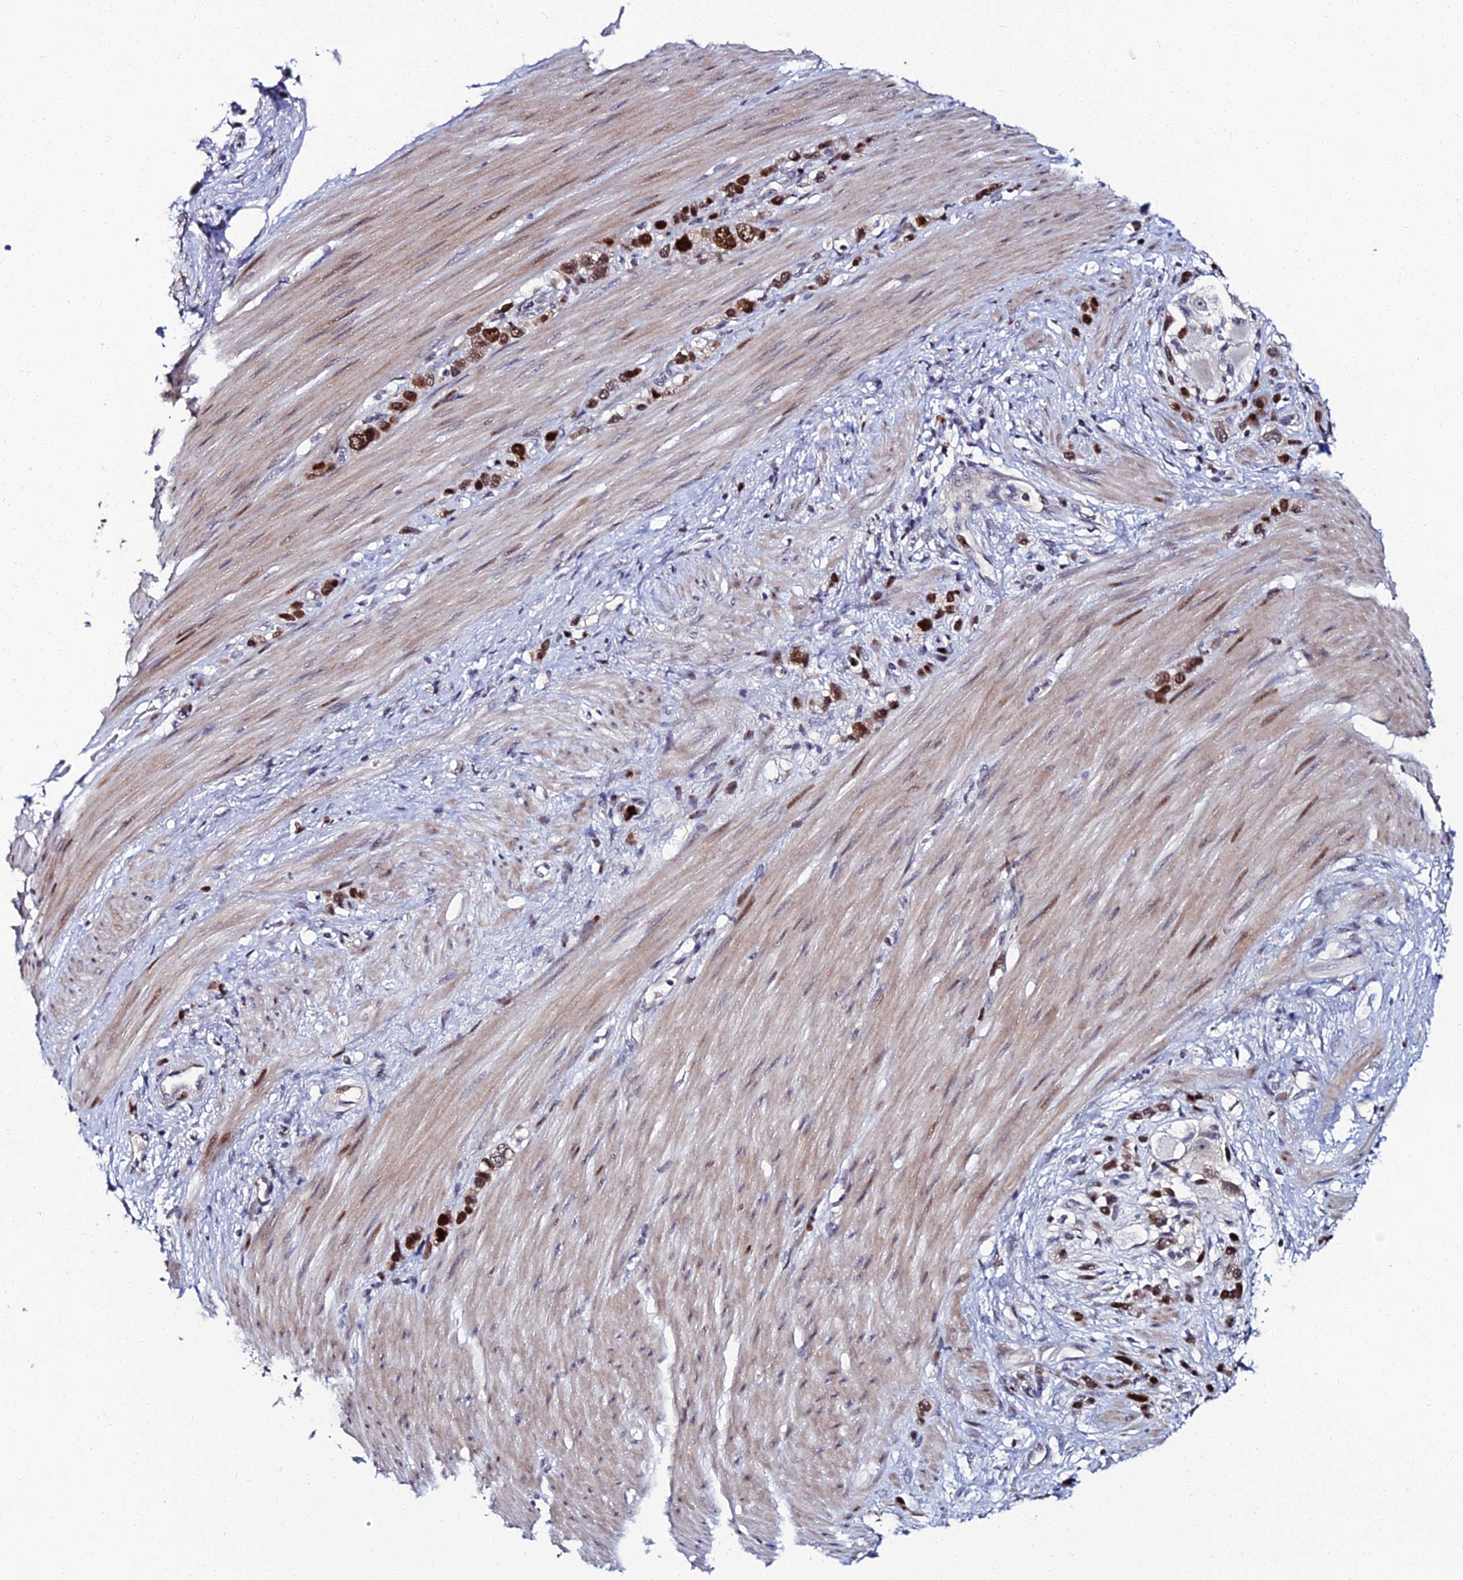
{"staining": {"intensity": "strong", "quantity": ">75%", "location": "nuclear"}, "tissue": "stomach cancer", "cell_type": "Tumor cells", "image_type": "cancer", "snomed": [{"axis": "morphology", "description": "Adenocarcinoma, NOS"}, {"axis": "morphology", "description": "Adenocarcinoma, High grade"}, {"axis": "topography", "description": "Stomach, upper"}, {"axis": "topography", "description": "Stomach, lower"}], "caption": "Strong nuclear expression for a protein is present in about >75% of tumor cells of stomach cancer (adenocarcinoma (high-grade)) using IHC.", "gene": "TAF9B", "patient": {"sex": "female", "age": 65}}